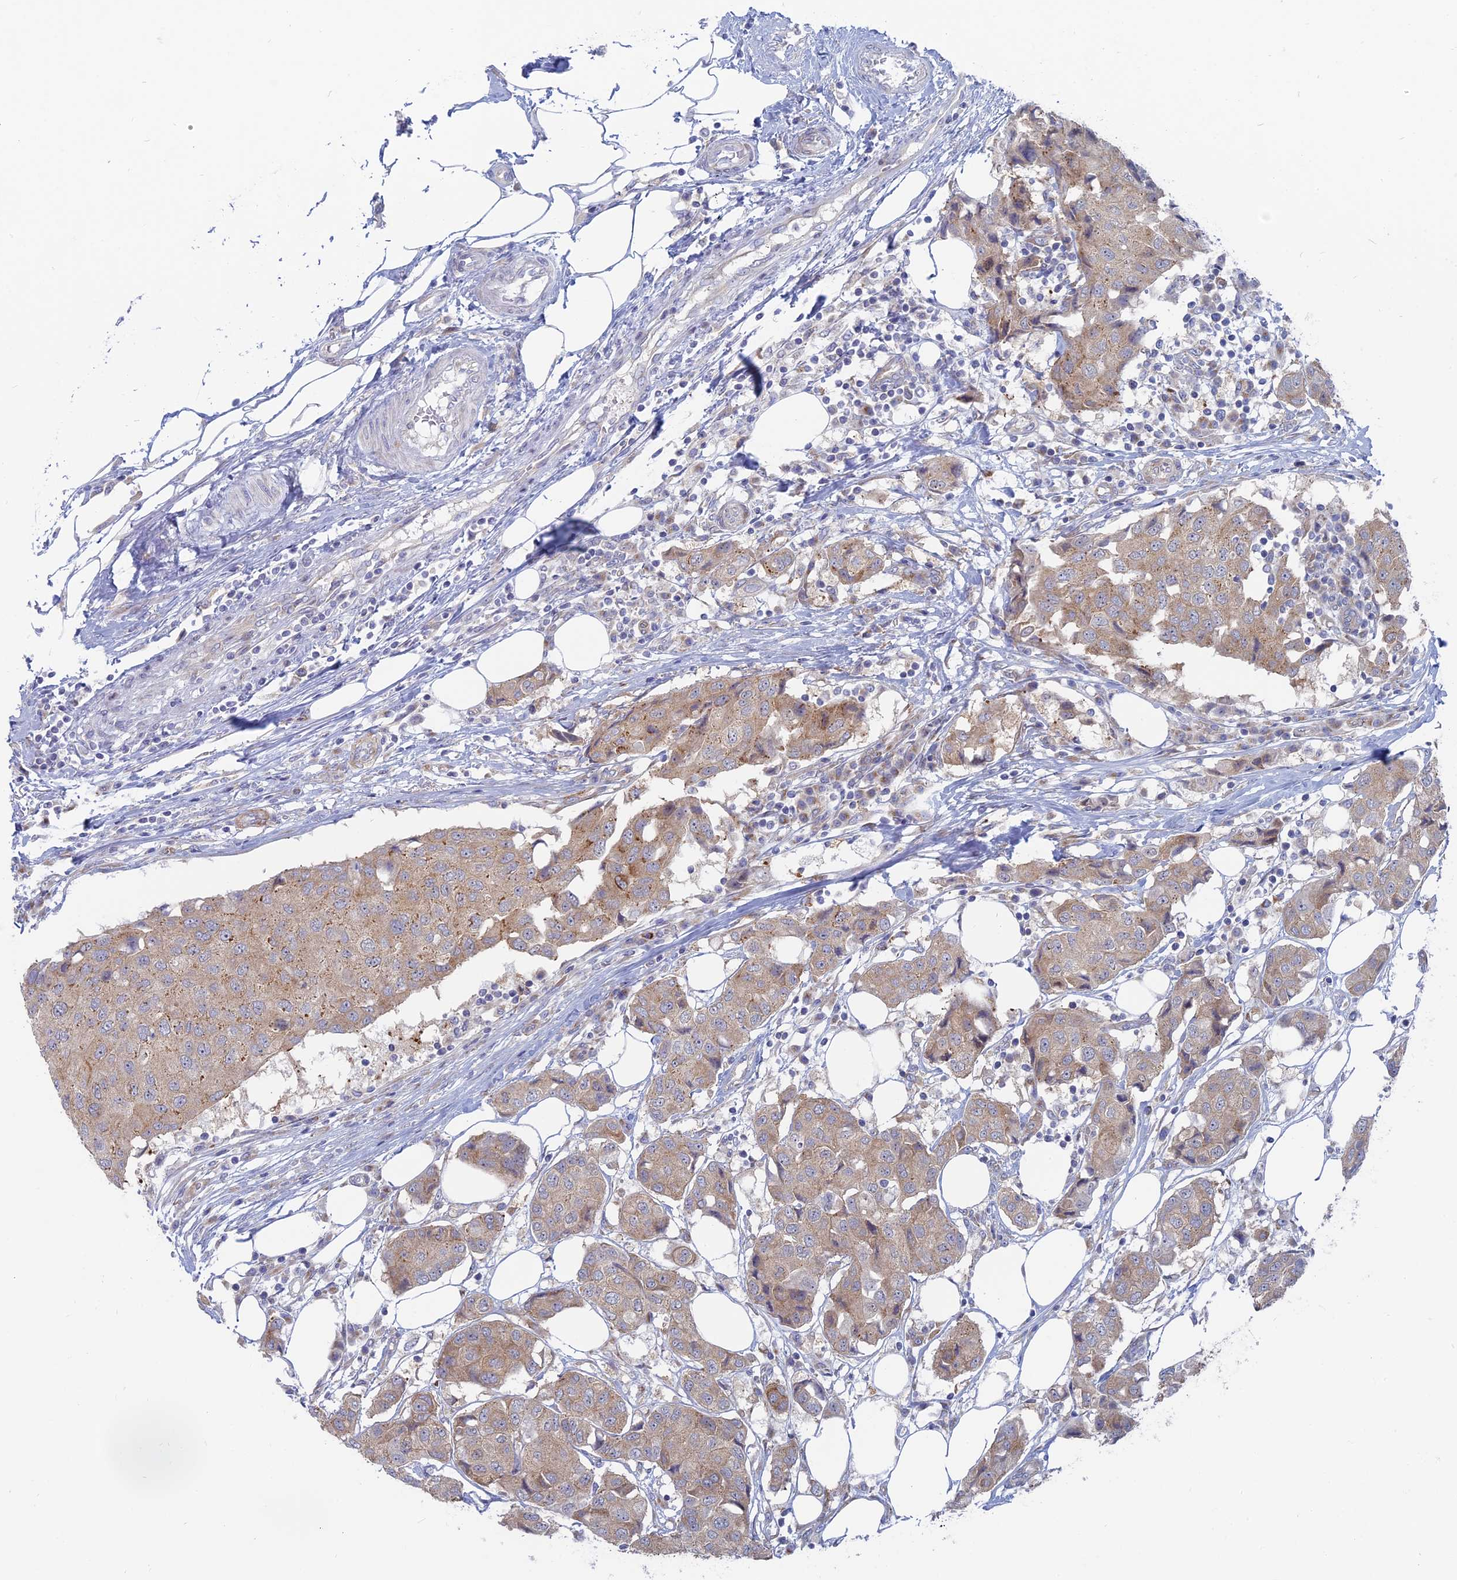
{"staining": {"intensity": "weak", "quantity": "25%-75%", "location": "cytoplasmic/membranous"}, "tissue": "breast cancer", "cell_type": "Tumor cells", "image_type": "cancer", "snomed": [{"axis": "morphology", "description": "Duct carcinoma"}, {"axis": "topography", "description": "Breast"}], "caption": "Immunohistochemical staining of human breast invasive ductal carcinoma reveals low levels of weak cytoplasmic/membranous expression in approximately 25%-75% of tumor cells.", "gene": "TBC1D30", "patient": {"sex": "female", "age": 80}}